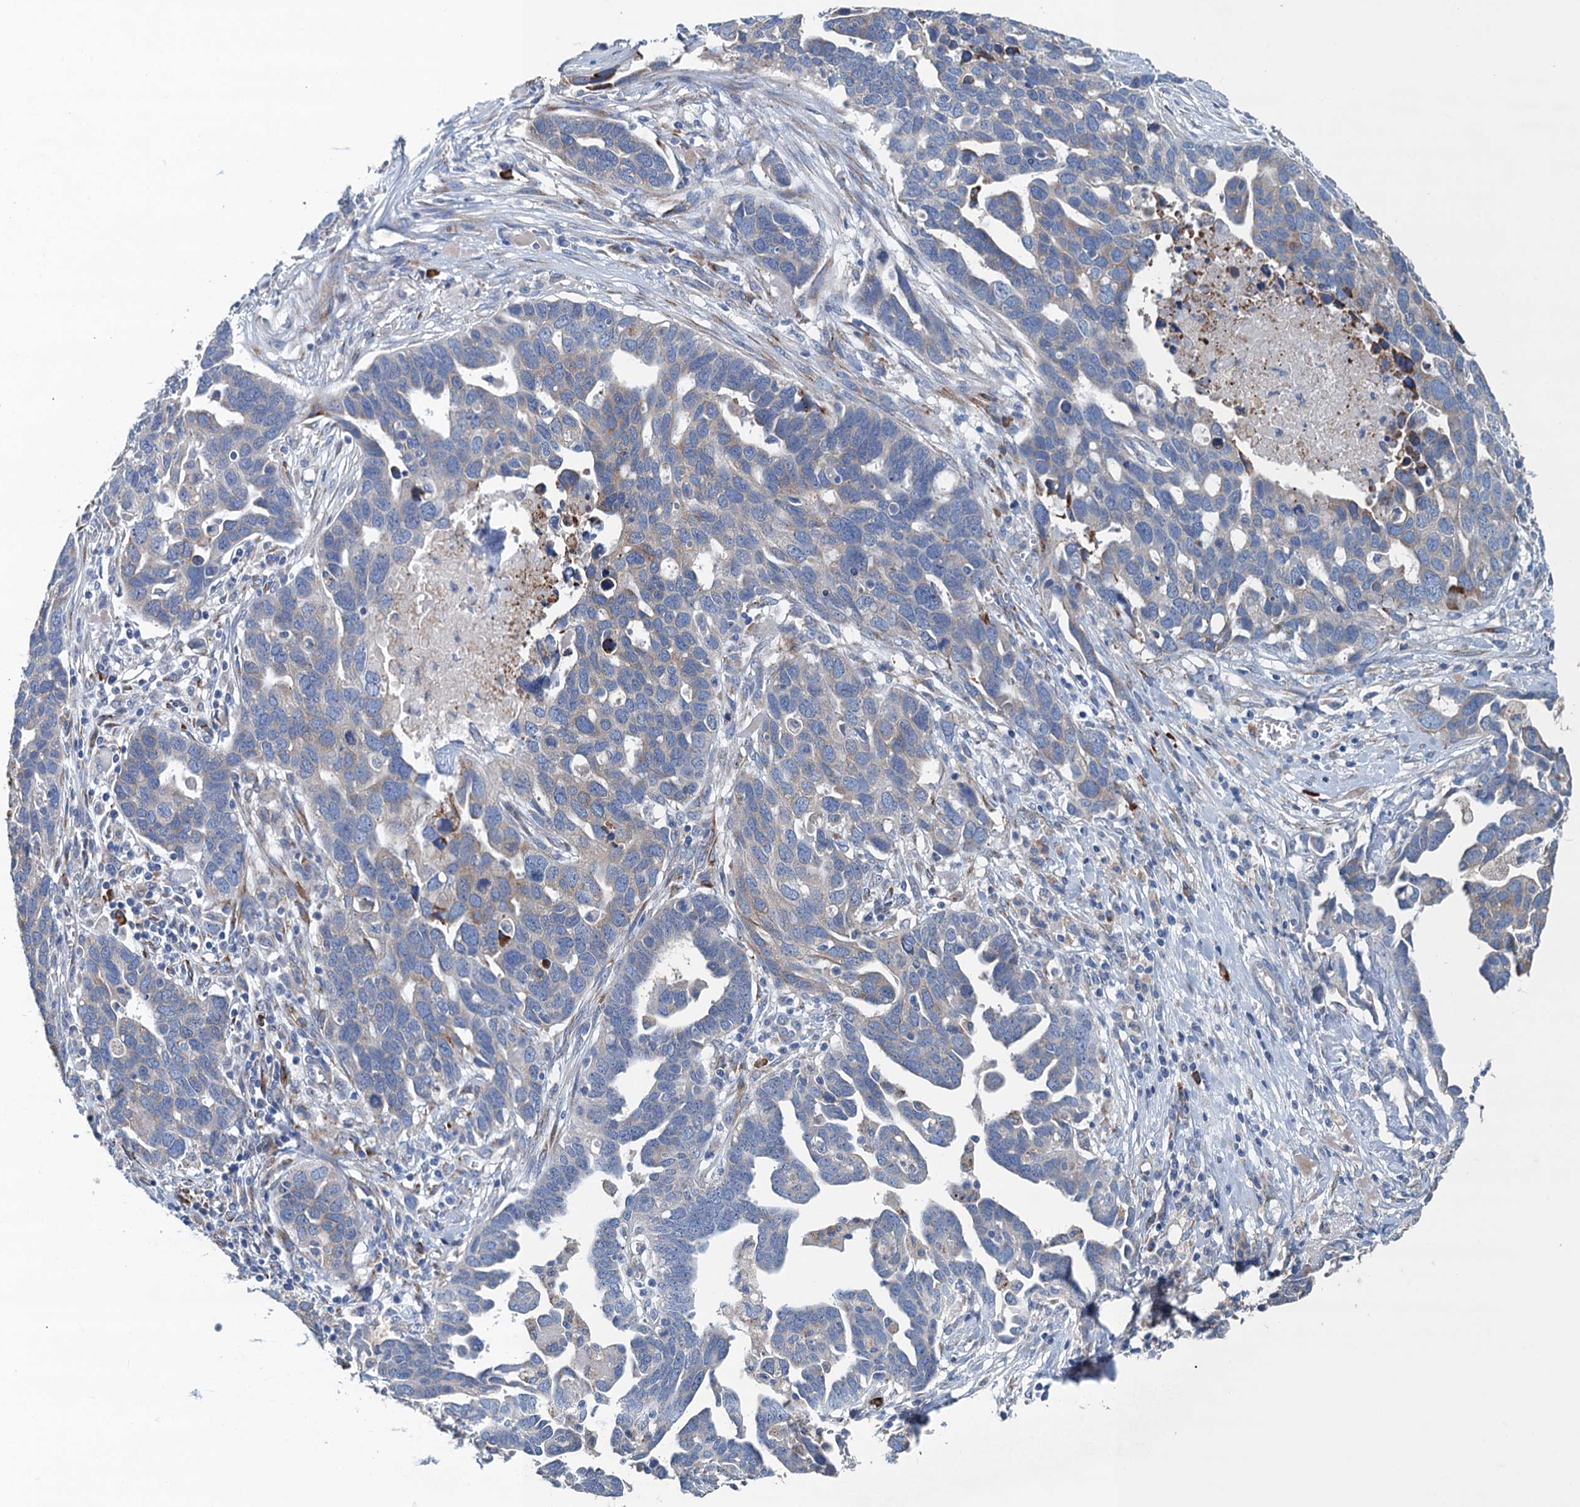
{"staining": {"intensity": "negative", "quantity": "none", "location": "none"}, "tissue": "ovarian cancer", "cell_type": "Tumor cells", "image_type": "cancer", "snomed": [{"axis": "morphology", "description": "Cystadenocarcinoma, serous, NOS"}, {"axis": "topography", "description": "Ovary"}], "caption": "This is an immunohistochemistry histopathology image of human ovarian serous cystadenocarcinoma. There is no positivity in tumor cells.", "gene": "CBLIF", "patient": {"sex": "female", "age": 54}}